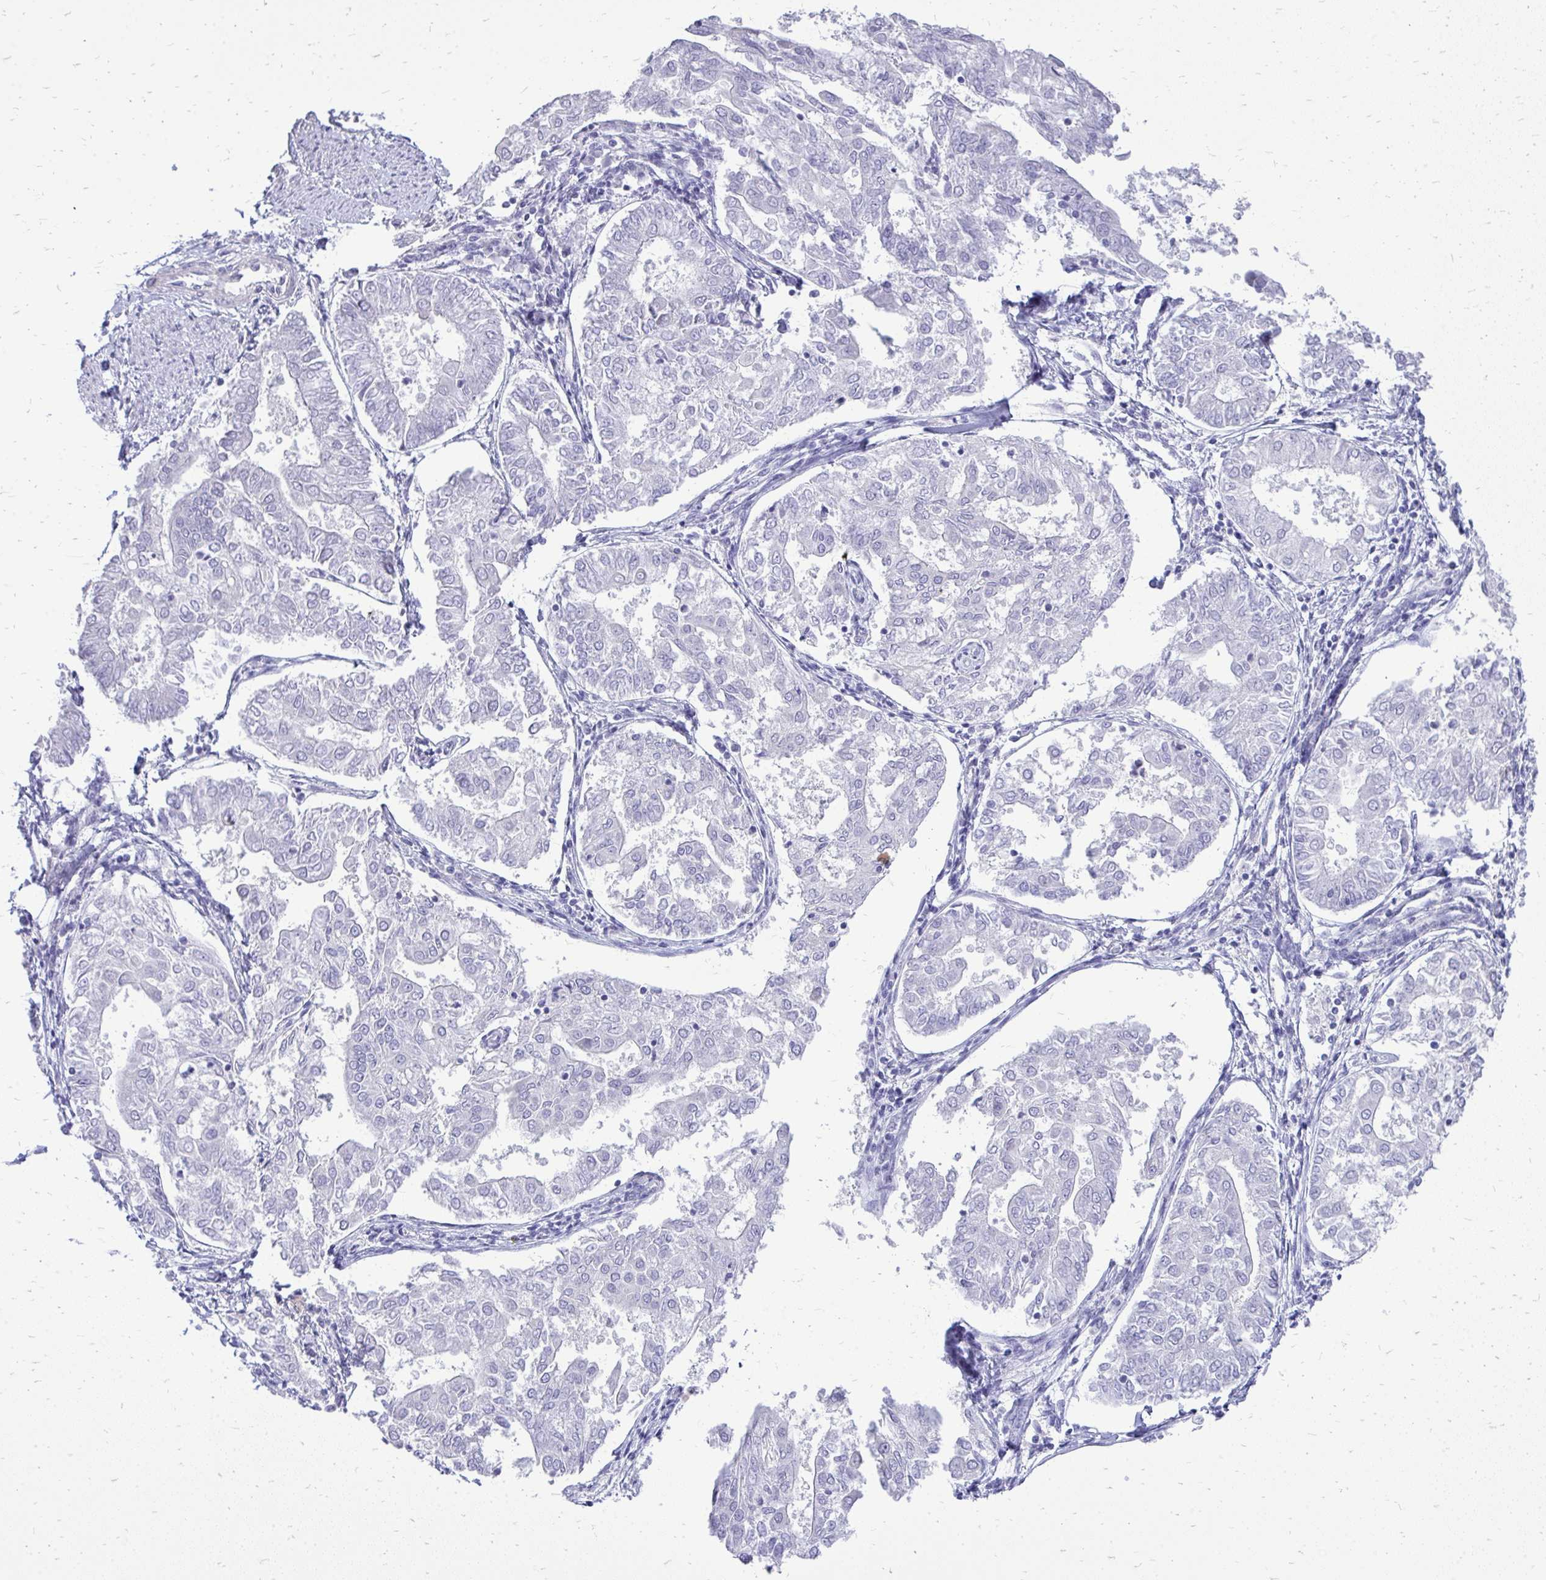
{"staining": {"intensity": "negative", "quantity": "none", "location": "none"}, "tissue": "endometrial cancer", "cell_type": "Tumor cells", "image_type": "cancer", "snomed": [{"axis": "morphology", "description": "Adenocarcinoma, NOS"}, {"axis": "topography", "description": "Endometrium"}], "caption": "IHC of human endometrial cancer (adenocarcinoma) exhibits no positivity in tumor cells.", "gene": "OR8D1", "patient": {"sex": "female", "age": 68}}